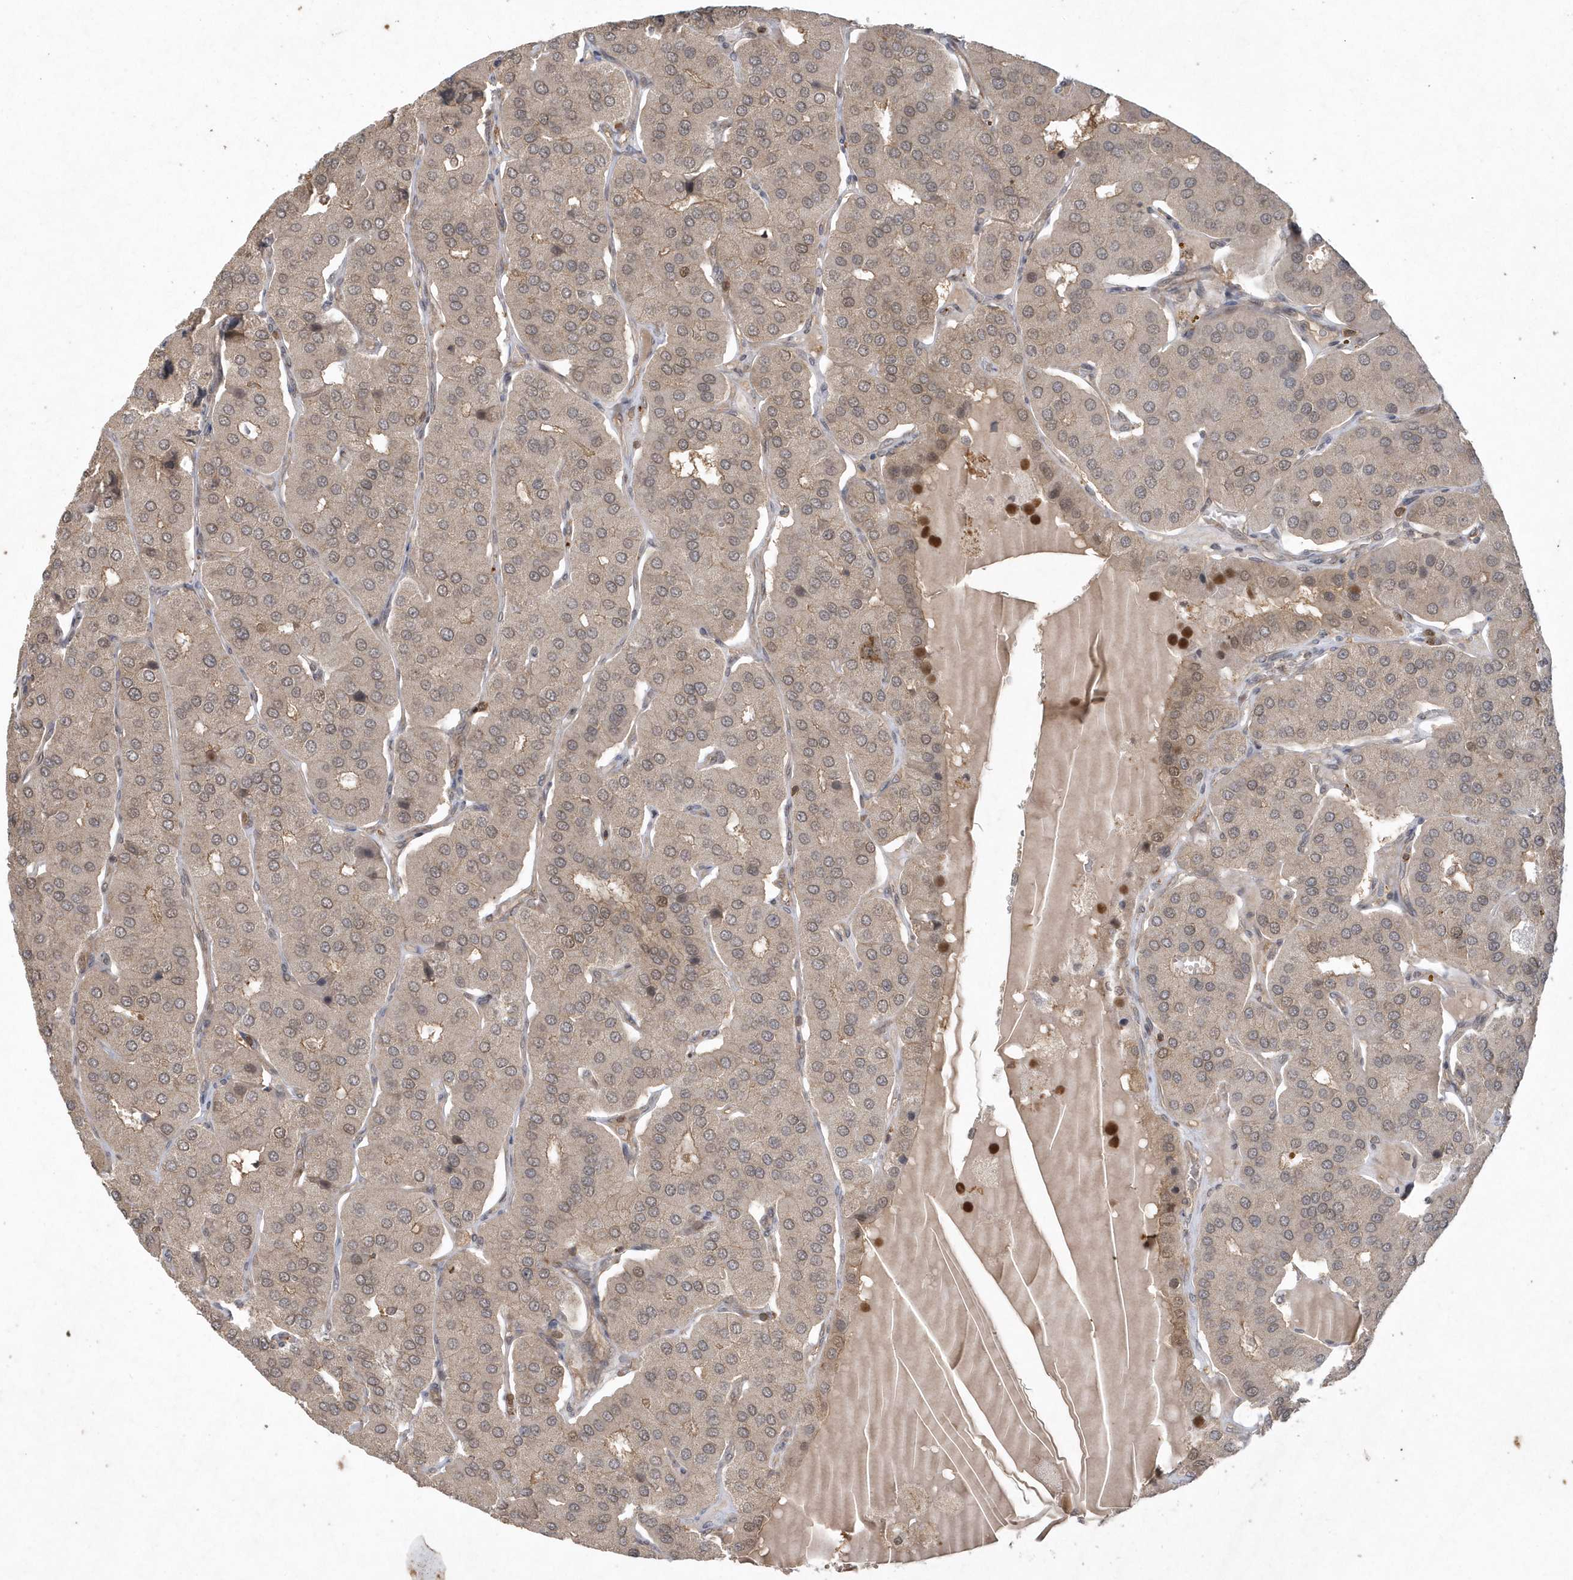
{"staining": {"intensity": "weak", "quantity": ">75%", "location": "nuclear"}, "tissue": "parathyroid gland", "cell_type": "Glandular cells", "image_type": "normal", "snomed": [{"axis": "morphology", "description": "Normal tissue, NOS"}, {"axis": "morphology", "description": "Adenoma, NOS"}, {"axis": "topography", "description": "Parathyroid gland"}], "caption": "Immunohistochemical staining of unremarkable human parathyroid gland displays weak nuclear protein staining in about >75% of glandular cells.", "gene": "ACYP1", "patient": {"sex": "female", "age": 86}}